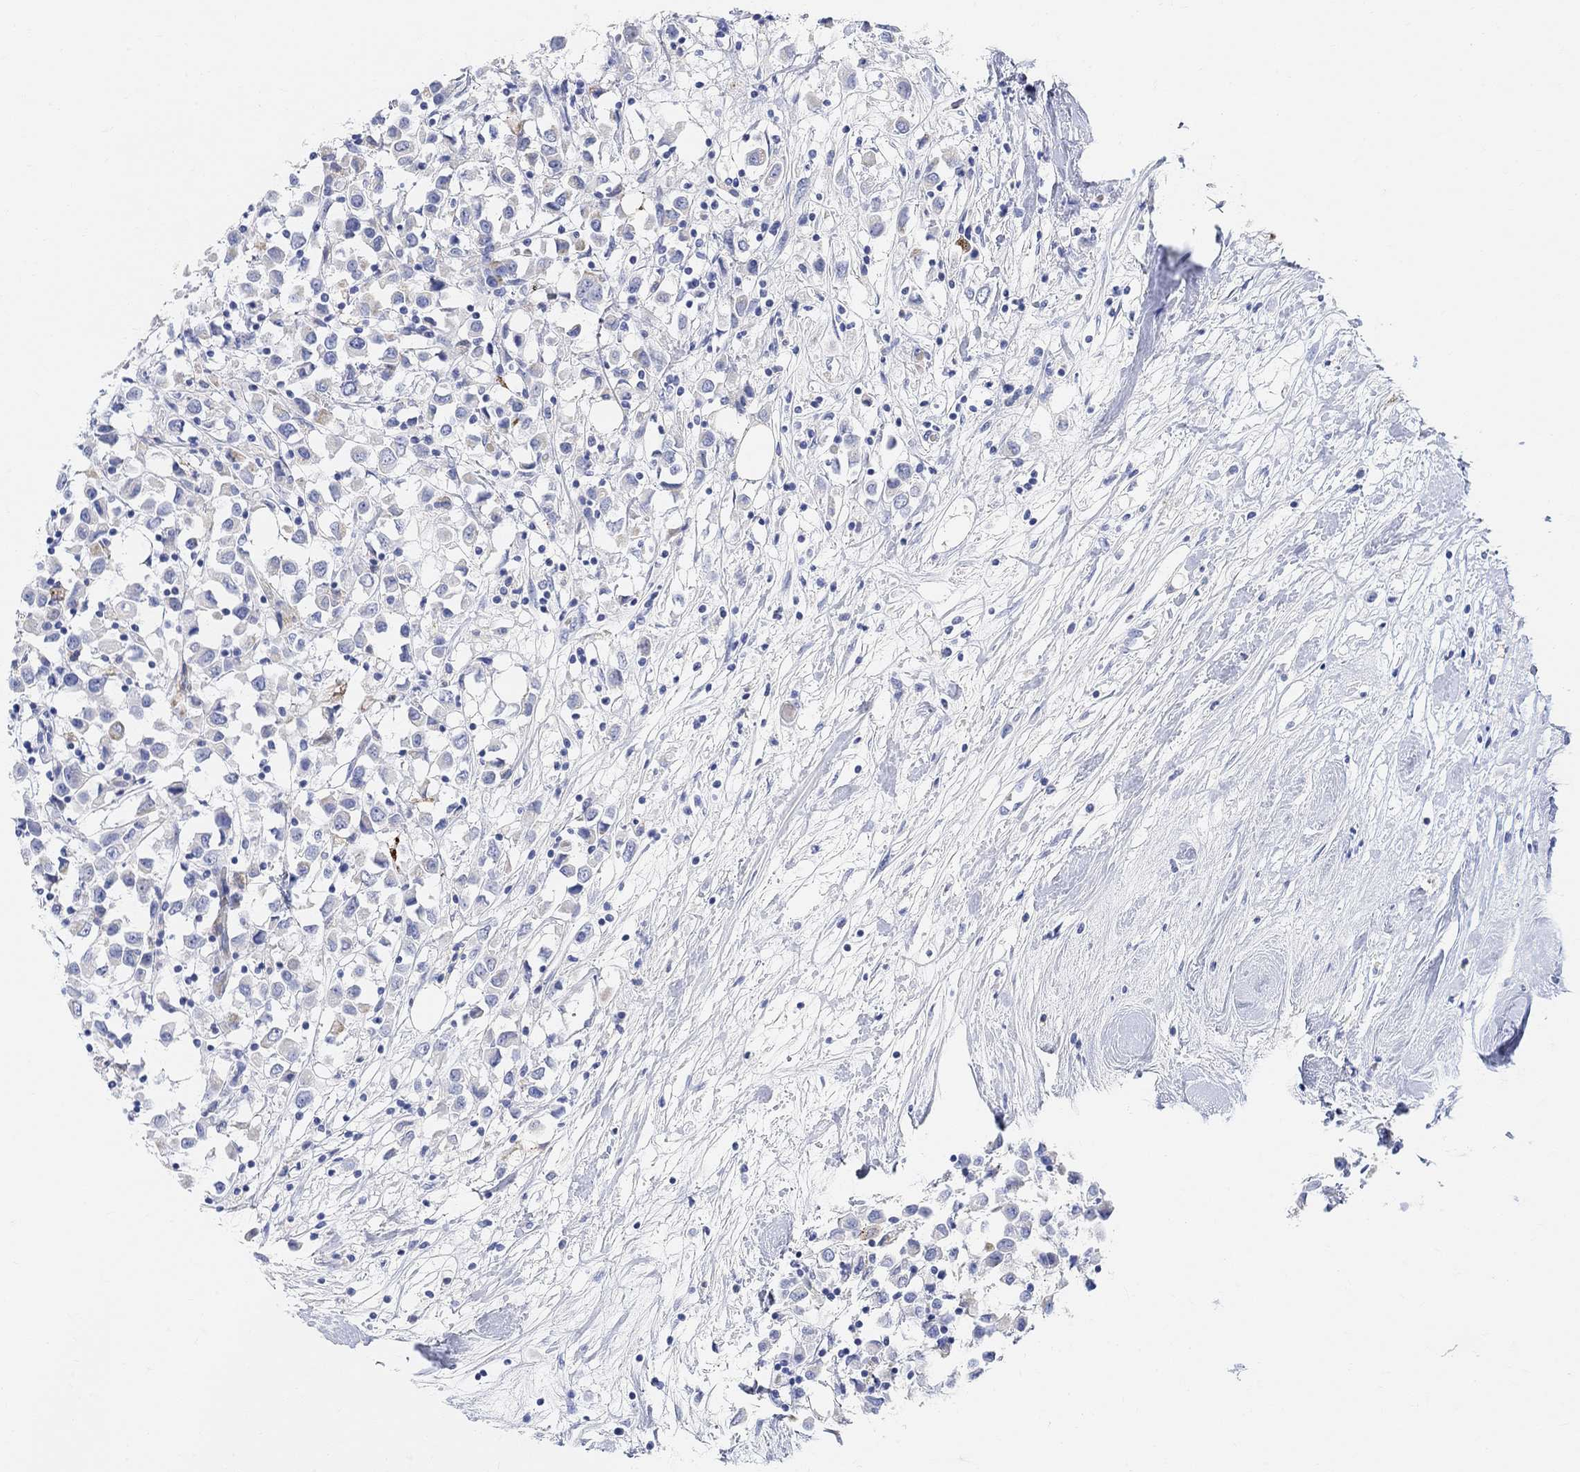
{"staining": {"intensity": "weak", "quantity": "<25%", "location": "cytoplasmic/membranous"}, "tissue": "breast cancer", "cell_type": "Tumor cells", "image_type": "cancer", "snomed": [{"axis": "morphology", "description": "Duct carcinoma"}, {"axis": "topography", "description": "Breast"}], "caption": "Human breast infiltrating ductal carcinoma stained for a protein using immunohistochemistry shows no staining in tumor cells.", "gene": "RETNLB", "patient": {"sex": "female", "age": 61}}